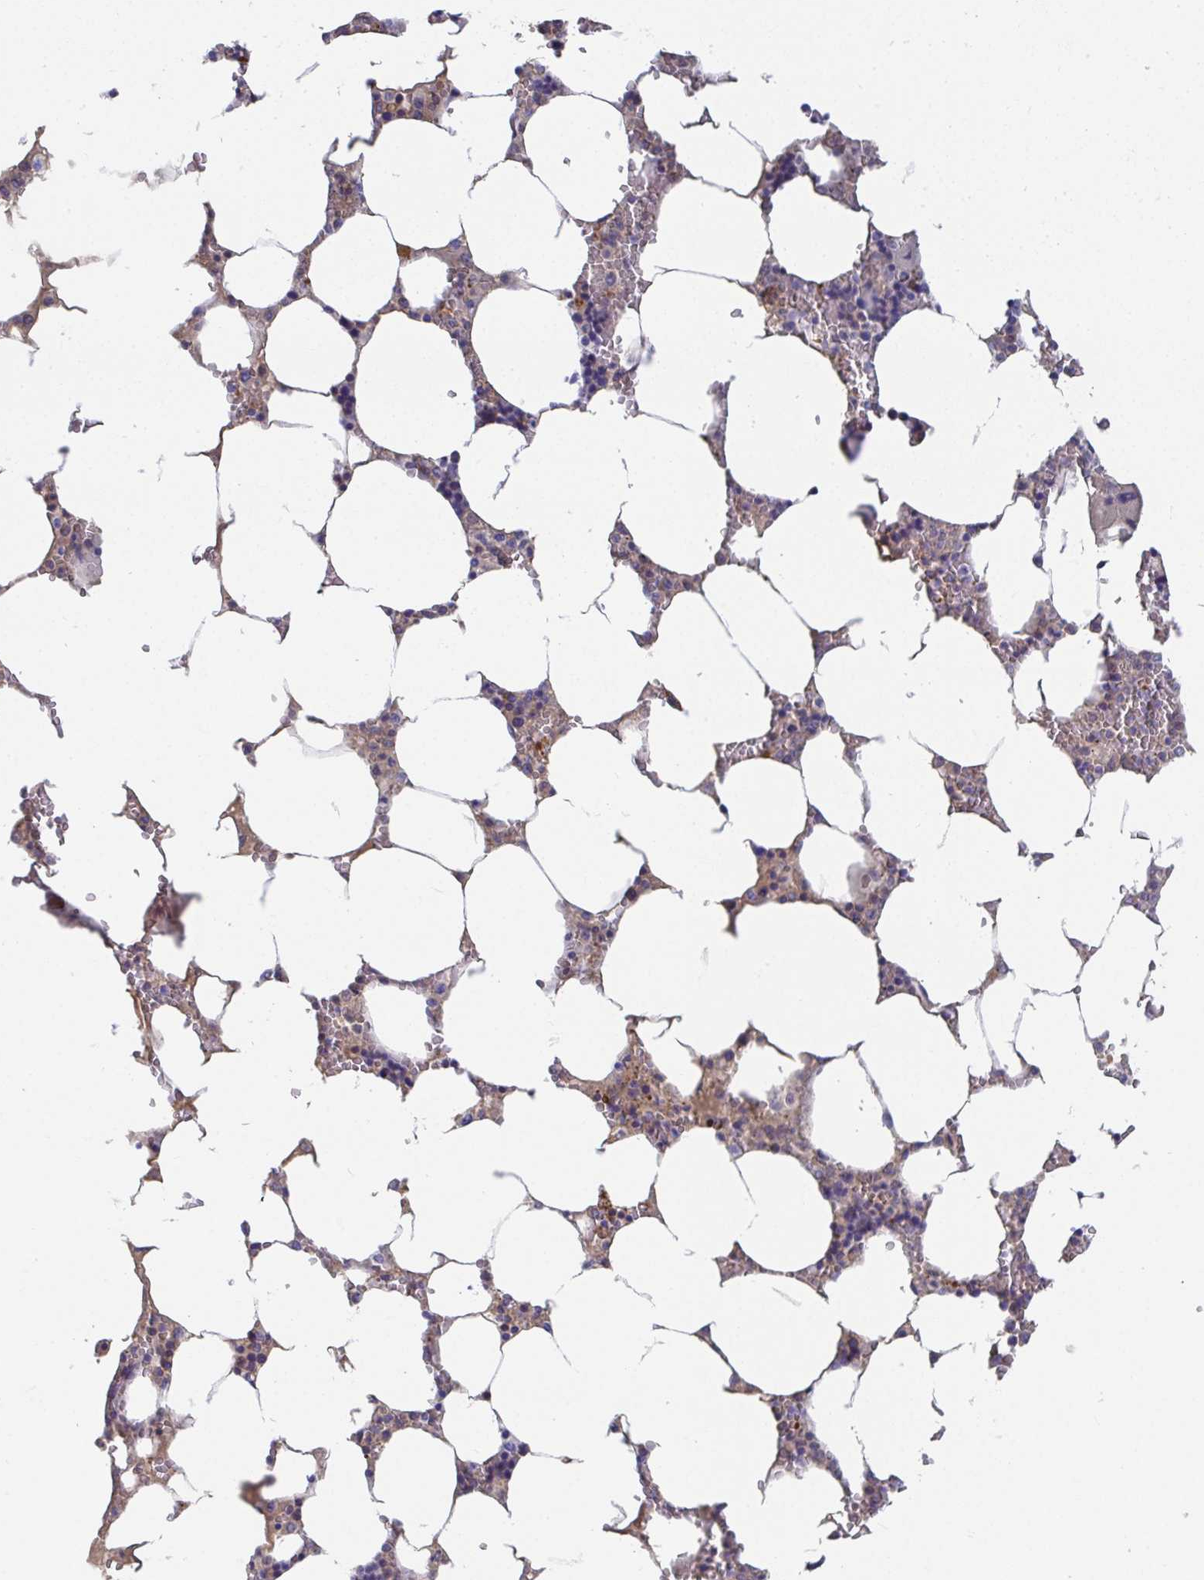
{"staining": {"intensity": "weak", "quantity": "25%-75%", "location": "cytoplasmic/membranous"}, "tissue": "bone marrow", "cell_type": "Hematopoietic cells", "image_type": "normal", "snomed": [{"axis": "morphology", "description": "Normal tissue, NOS"}, {"axis": "topography", "description": "Bone marrow"}], "caption": "IHC image of benign human bone marrow stained for a protein (brown), which reveals low levels of weak cytoplasmic/membranous staining in approximately 25%-75% of hematopoietic cells.", "gene": "ANO5", "patient": {"sex": "male", "age": 64}}